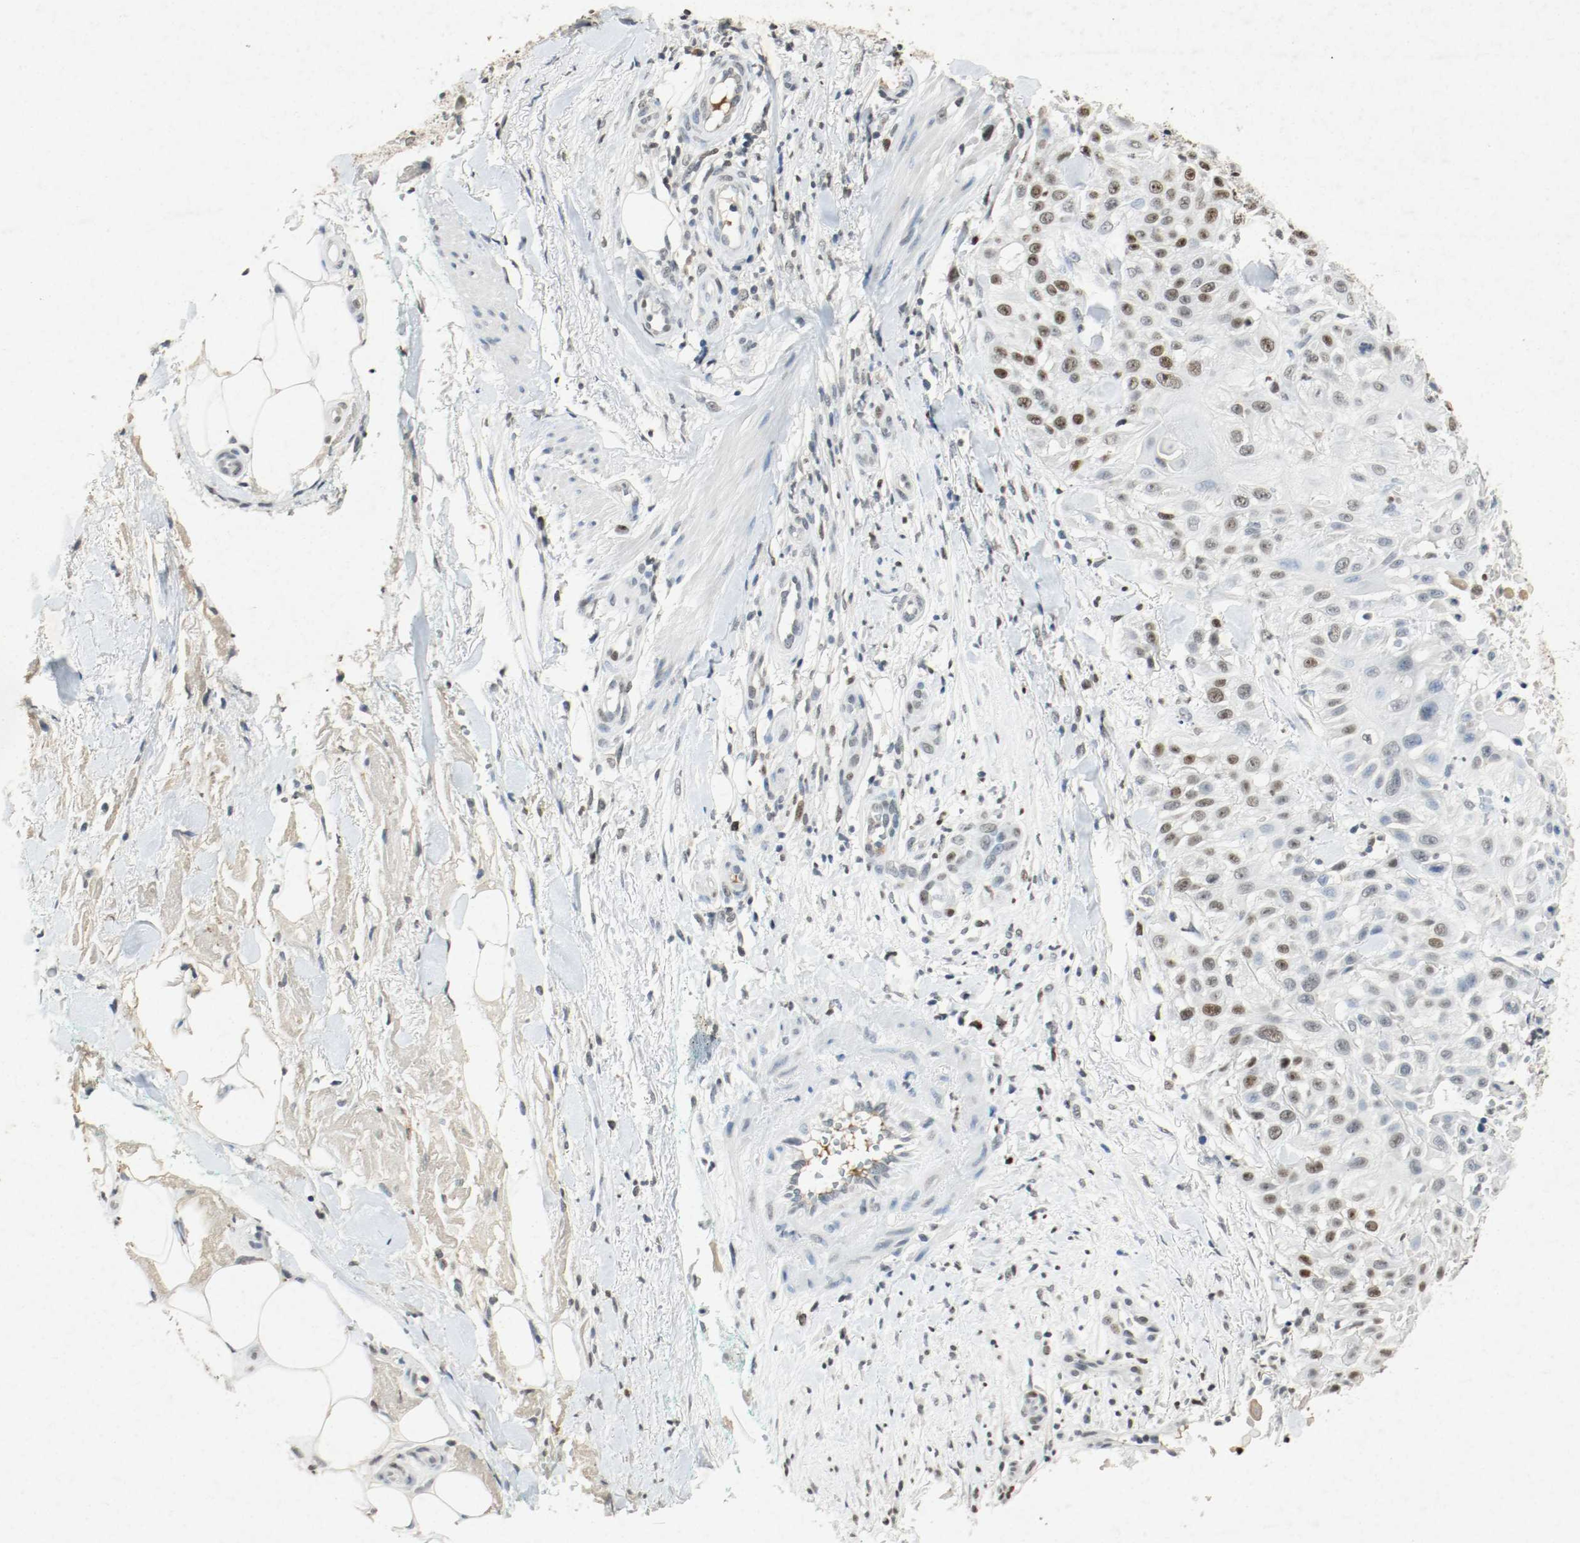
{"staining": {"intensity": "moderate", "quantity": "25%-75%", "location": "nuclear"}, "tissue": "skin cancer", "cell_type": "Tumor cells", "image_type": "cancer", "snomed": [{"axis": "morphology", "description": "Squamous cell carcinoma, NOS"}, {"axis": "topography", "description": "Skin"}], "caption": "Tumor cells demonstrate medium levels of moderate nuclear expression in about 25%-75% of cells in skin cancer (squamous cell carcinoma). (DAB = brown stain, brightfield microscopy at high magnification).", "gene": "DNMT1", "patient": {"sex": "female", "age": 42}}